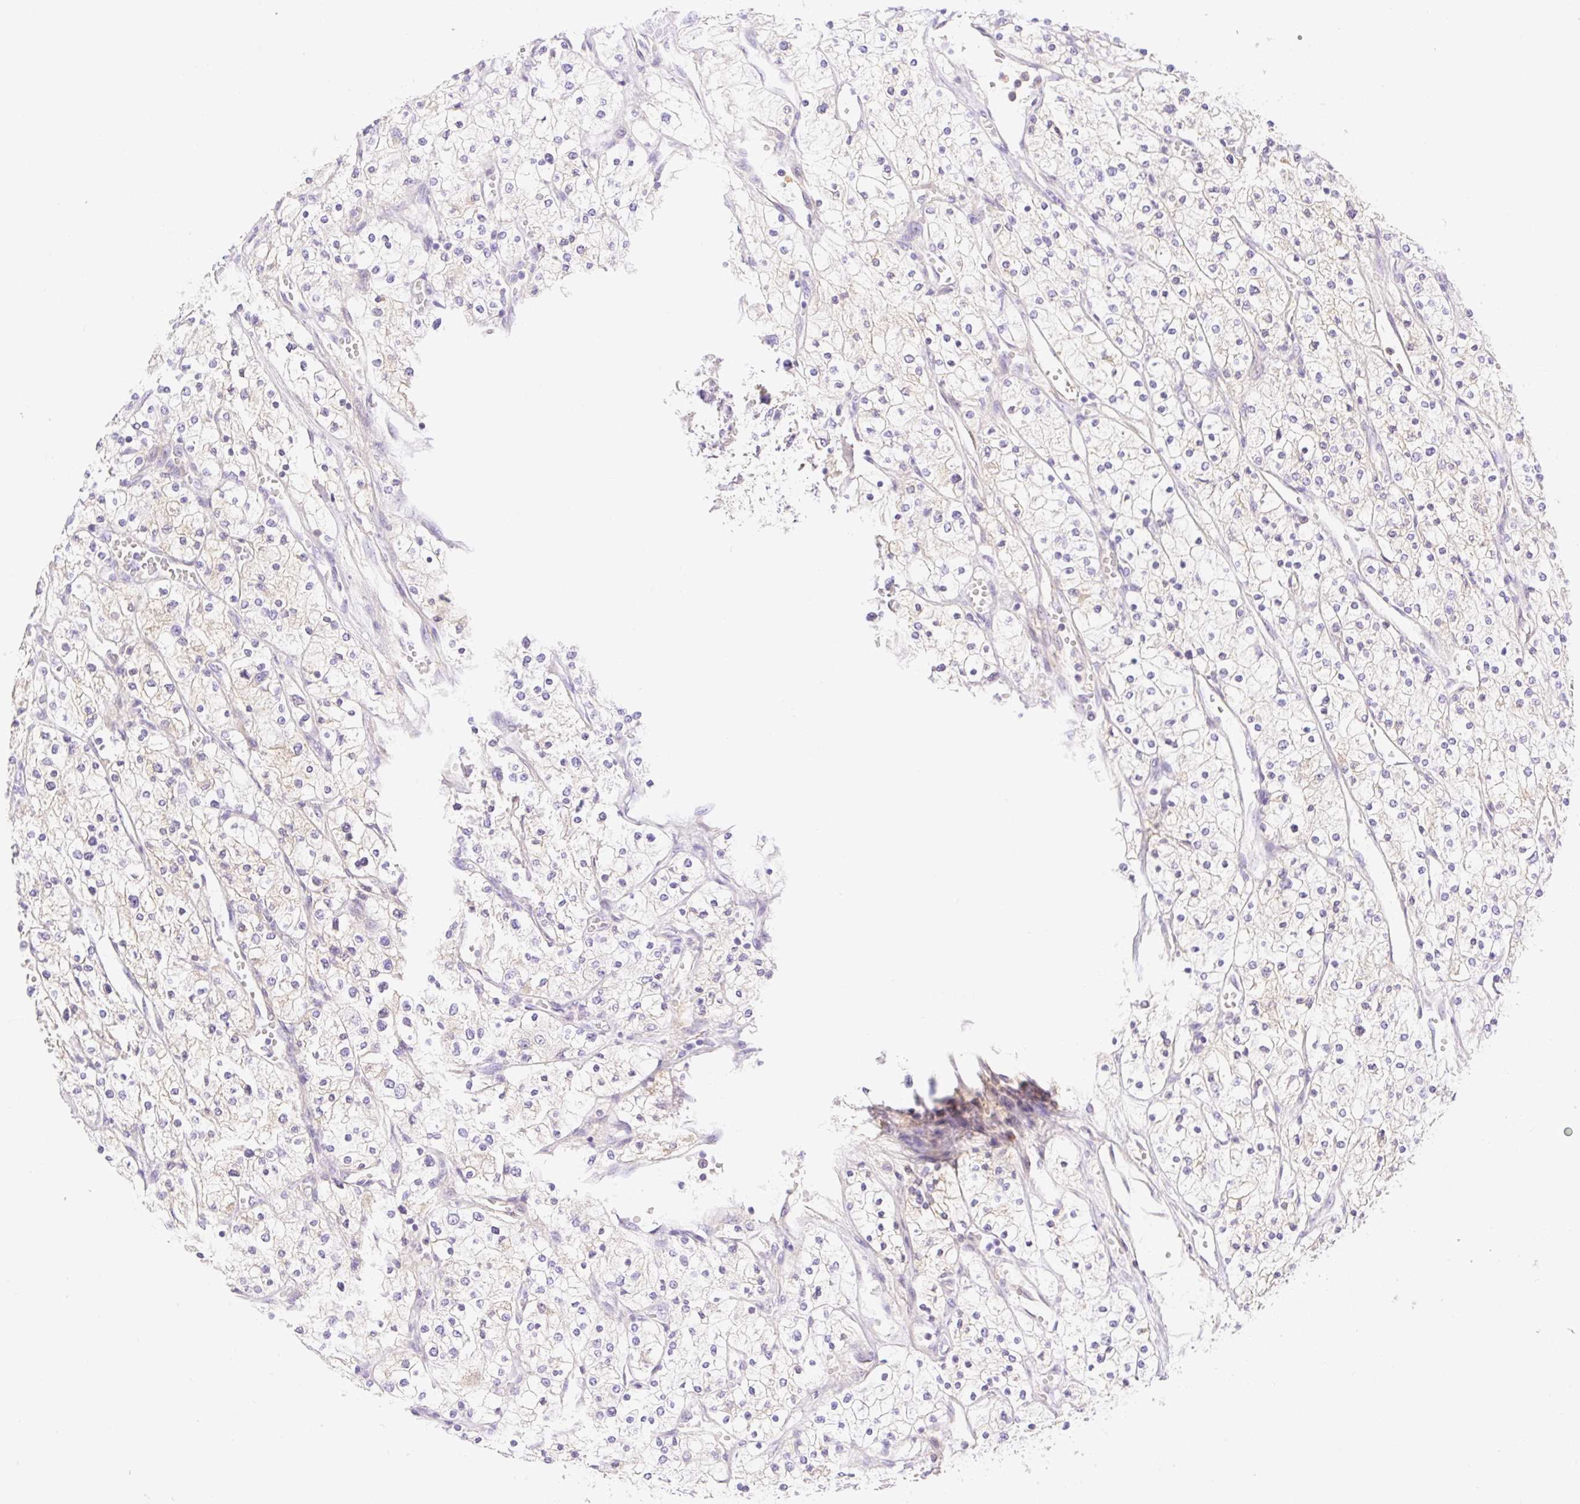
{"staining": {"intensity": "negative", "quantity": "none", "location": "none"}, "tissue": "renal cancer", "cell_type": "Tumor cells", "image_type": "cancer", "snomed": [{"axis": "morphology", "description": "Adenocarcinoma, NOS"}, {"axis": "topography", "description": "Kidney"}], "caption": "A high-resolution micrograph shows immunohistochemistry staining of renal cancer, which reveals no significant expression in tumor cells.", "gene": "DENND5A", "patient": {"sex": "male", "age": 80}}